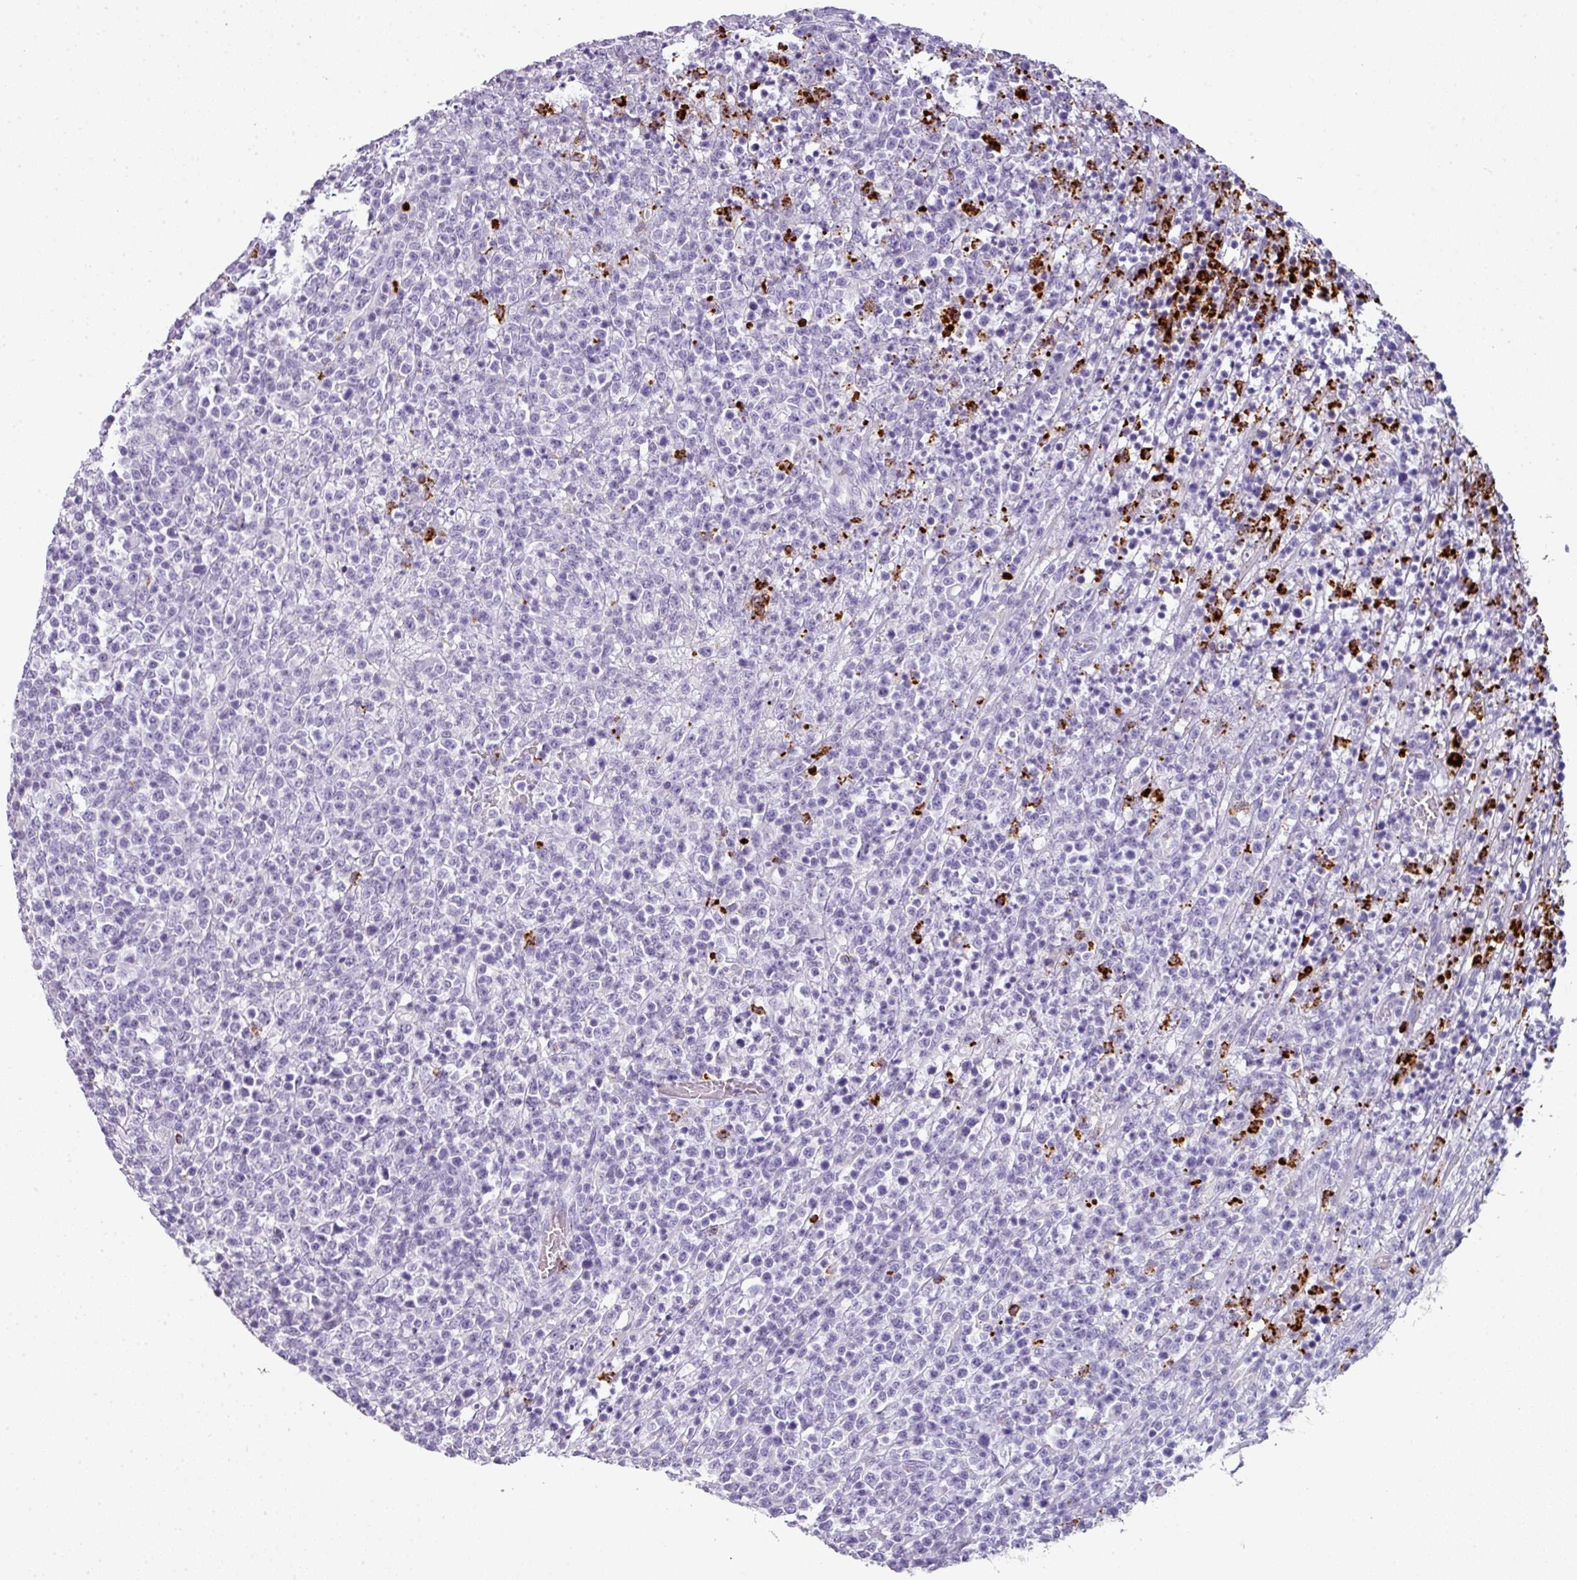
{"staining": {"intensity": "negative", "quantity": "none", "location": "none"}, "tissue": "lymphoma", "cell_type": "Tumor cells", "image_type": "cancer", "snomed": [{"axis": "morphology", "description": "Malignant lymphoma, non-Hodgkin's type, High grade"}, {"axis": "topography", "description": "Colon"}], "caption": "Immunohistochemistry of human high-grade malignant lymphoma, non-Hodgkin's type displays no positivity in tumor cells. (Stains: DAB IHC with hematoxylin counter stain, Microscopy: brightfield microscopy at high magnification).", "gene": "CTSG", "patient": {"sex": "female", "age": 53}}